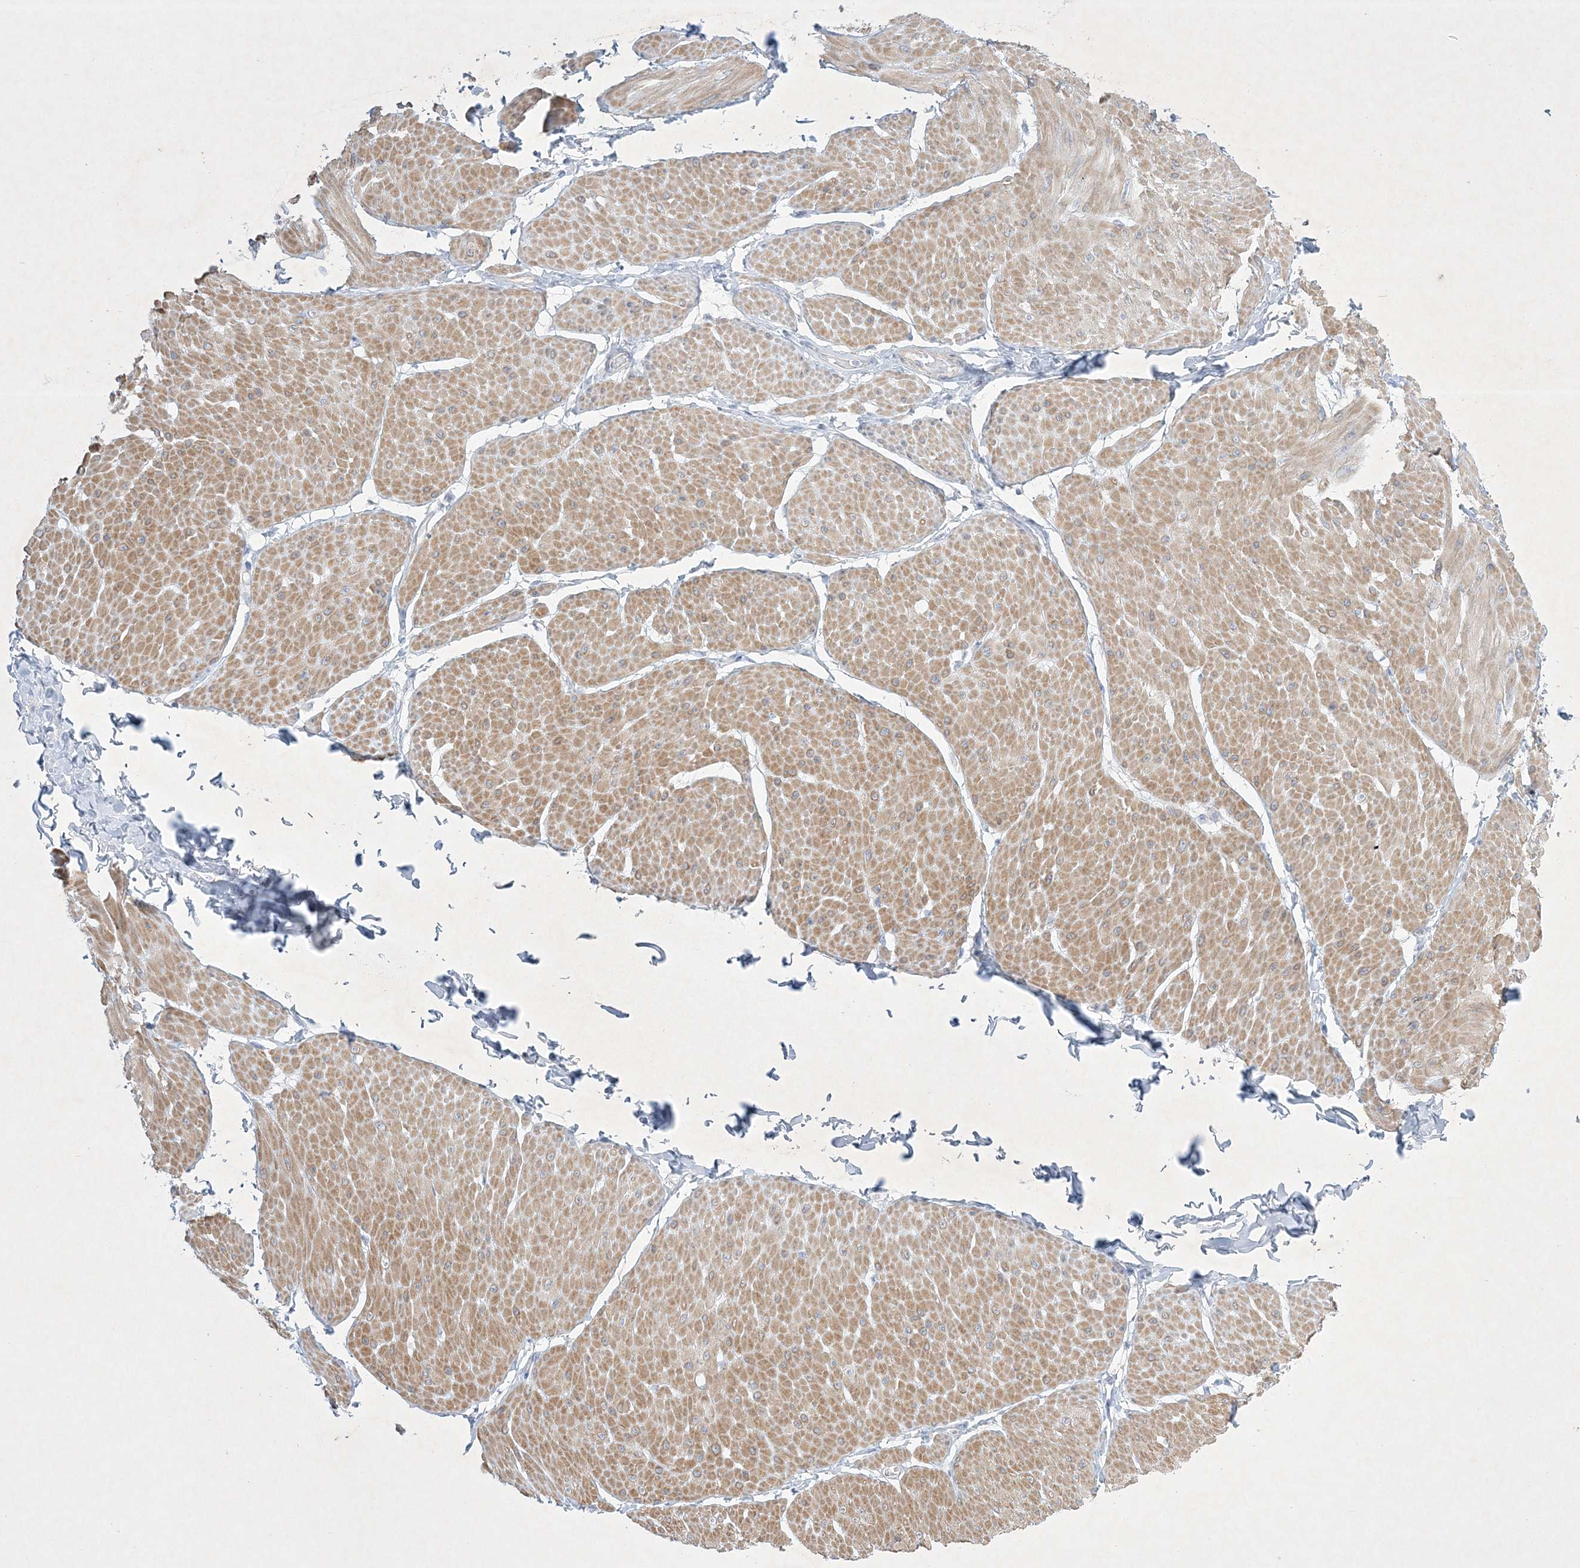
{"staining": {"intensity": "moderate", "quantity": ">75%", "location": "cytoplasmic/membranous"}, "tissue": "smooth muscle", "cell_type": "Smooth muscle cells", "image_type": "normal", "snomed": [{"axis": "morphology", "description": "Urothelial carcinoma, High grade"}, {"axis": "topography", "description": "Urinary bladder"}], "caption": "The histopathology image shows staining of benign smooth muscle, revealing moderate cytoplasmic/membranous protein expression (brown color) within smooth muscle cells. The protein of interest is stained brown, and the nuclei are stained in blue (DAB IHC with brightfield microscopy, high magnification).", "gene": "FARSB", "patient": {"sex": "male", "age": 46}}